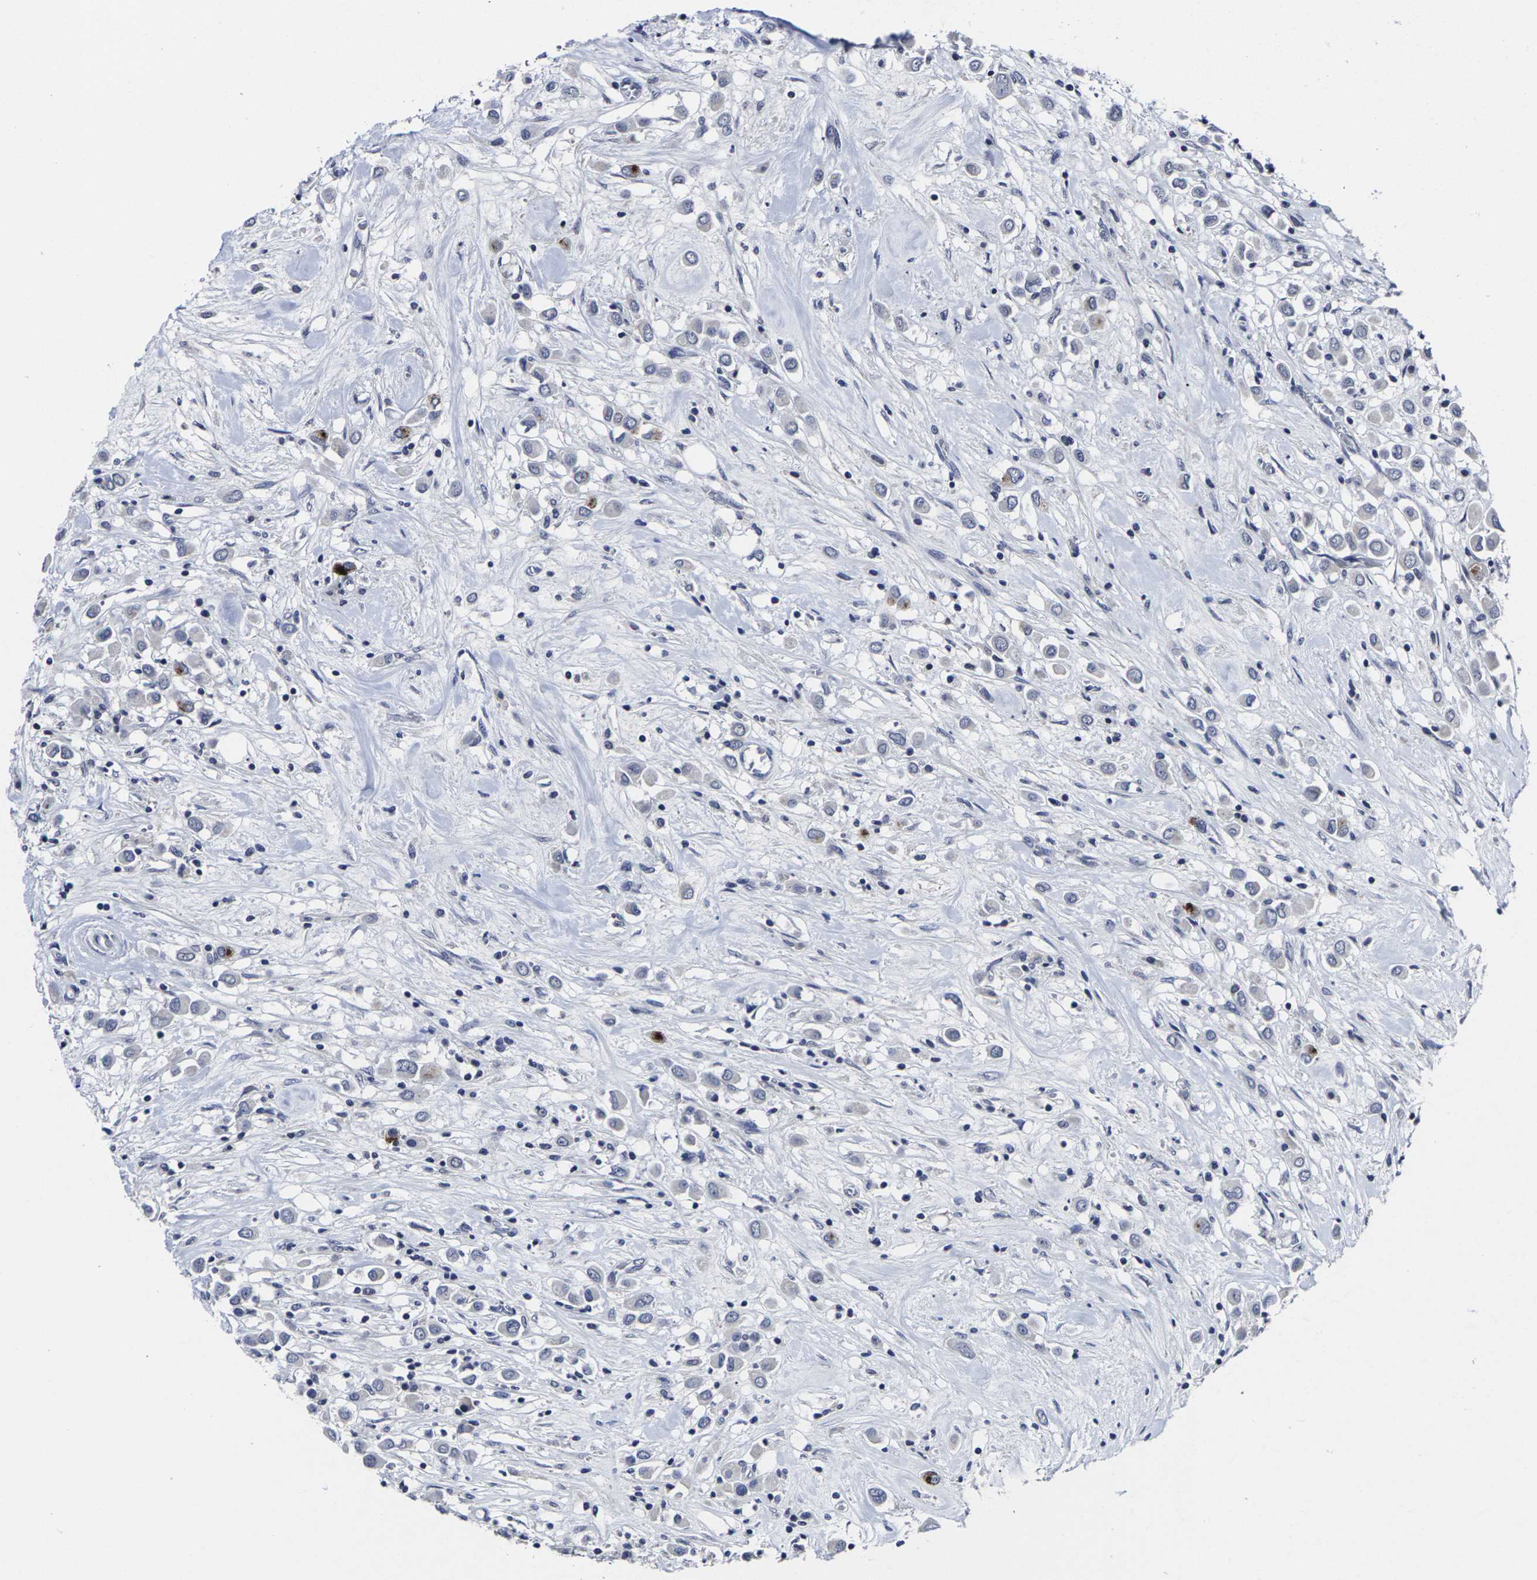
{"staining": {"intensity": "negative", "quantity": "none", "location": "none"}, "tissue": "breast cancer", "cell_type": "Tumor cells", "image_type": "cancer", "snomed": [{"axis": "morphology", "description": "Duct carcinoma"}, {"axis": "topography", "description": "Breast"}], "caption": "Human breast infiltrating ductal carcinoma stained for a protein using immunohistochemistry (IHC) displays no staining in tumor cells.", "gene": "MSANTD4", "patient": {"sex": "female", "age": 61}}